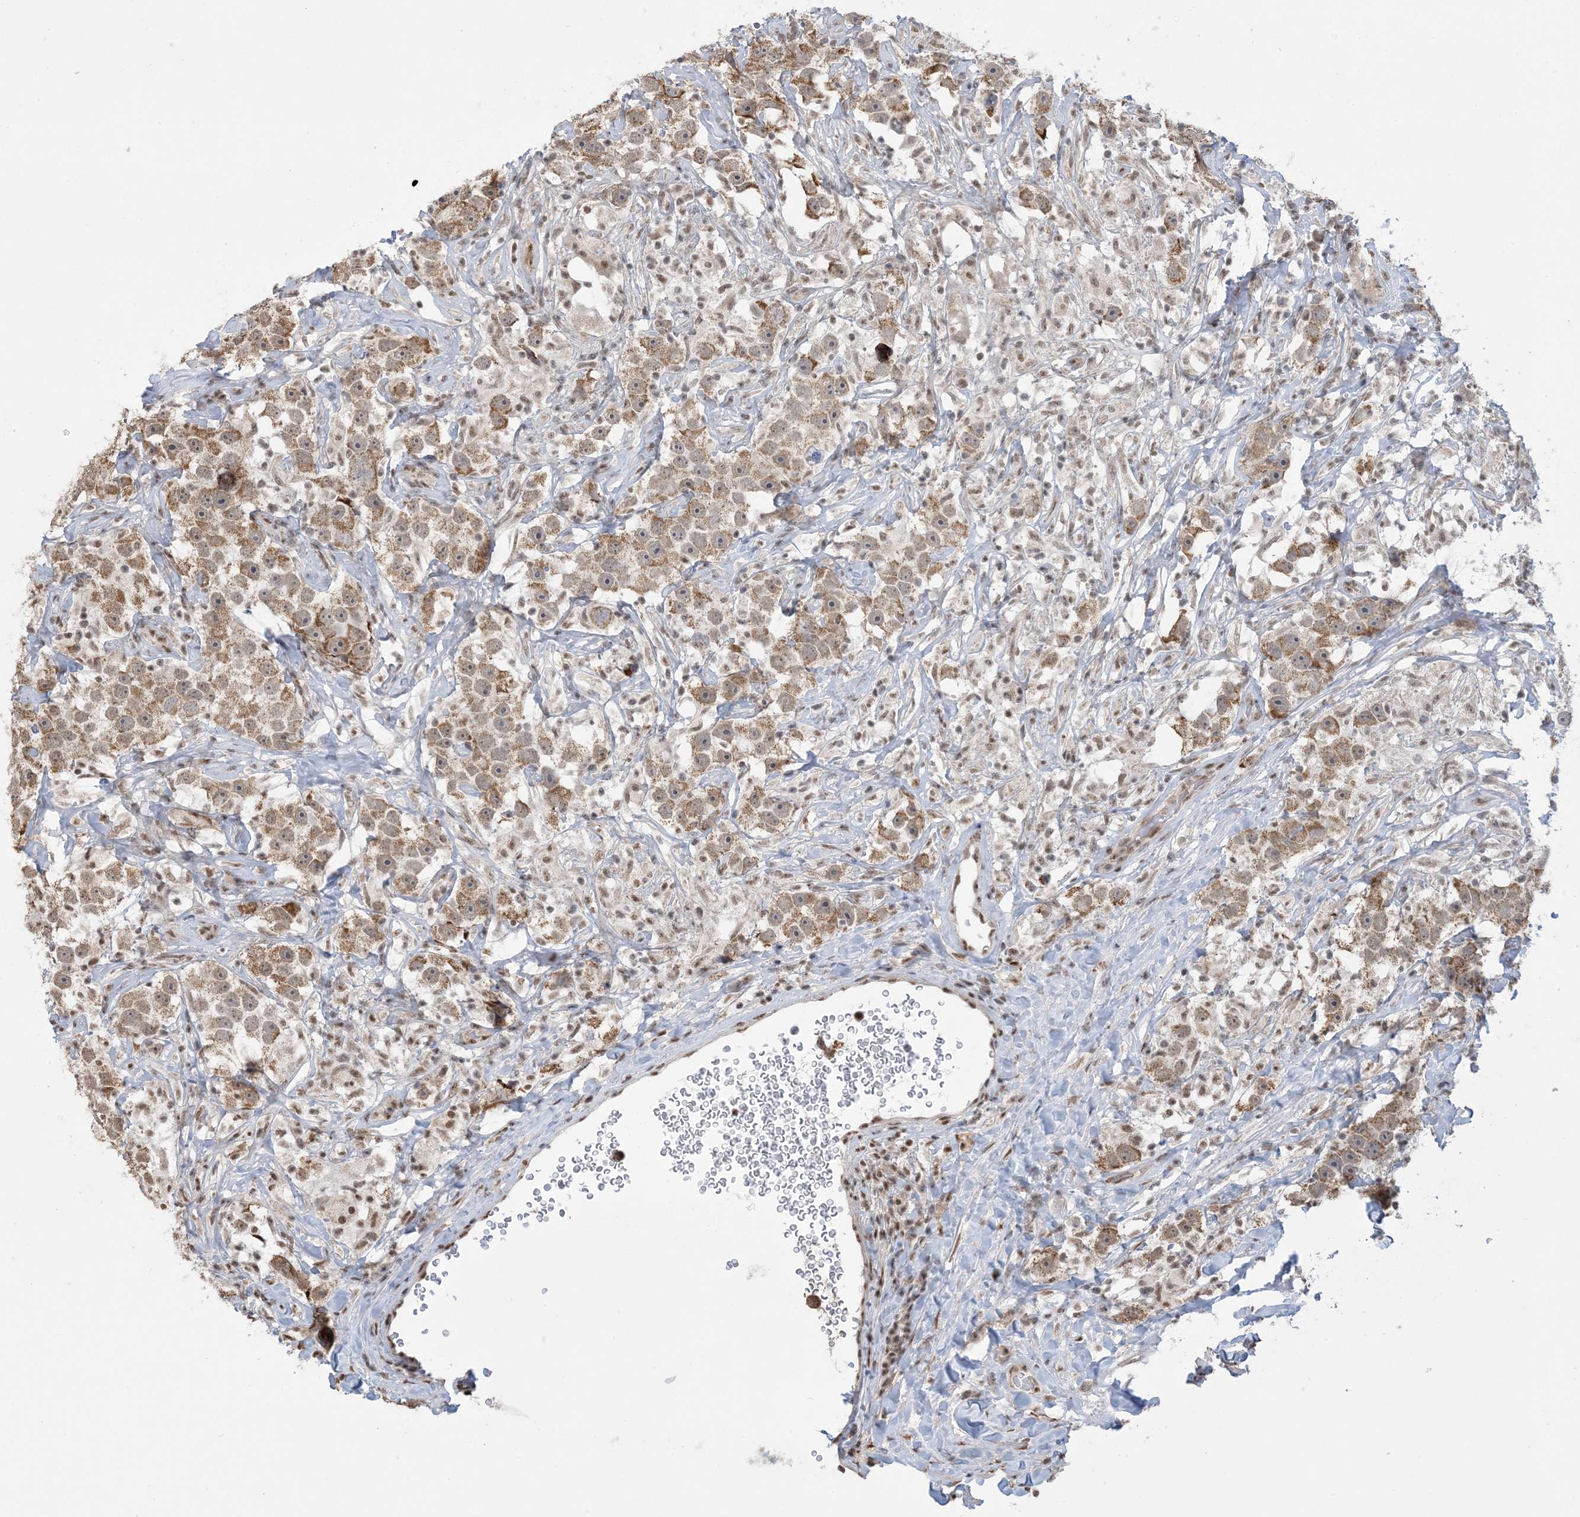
{"staining": {"intensity": "moderate", "quantity": ">75%", "location": "cytoplasmic/membranous"}, "tissue": "testis cancer", "cell_type": "Tumor cells", "image_type": "cancer", "snomed": [{"axis": "morphology", "description": "Seminoma, NOS"}, {"axis": "topography", "description": "Testis"}], "caption": "Immunohistochemical staining of human testis seminoma exhibits medium levels of moderate cytoplasmic/membranous positivity in about >75% of tumor cells.", "gene": "TRMT10C", "patient": {"sex": "male", "age": 49}}